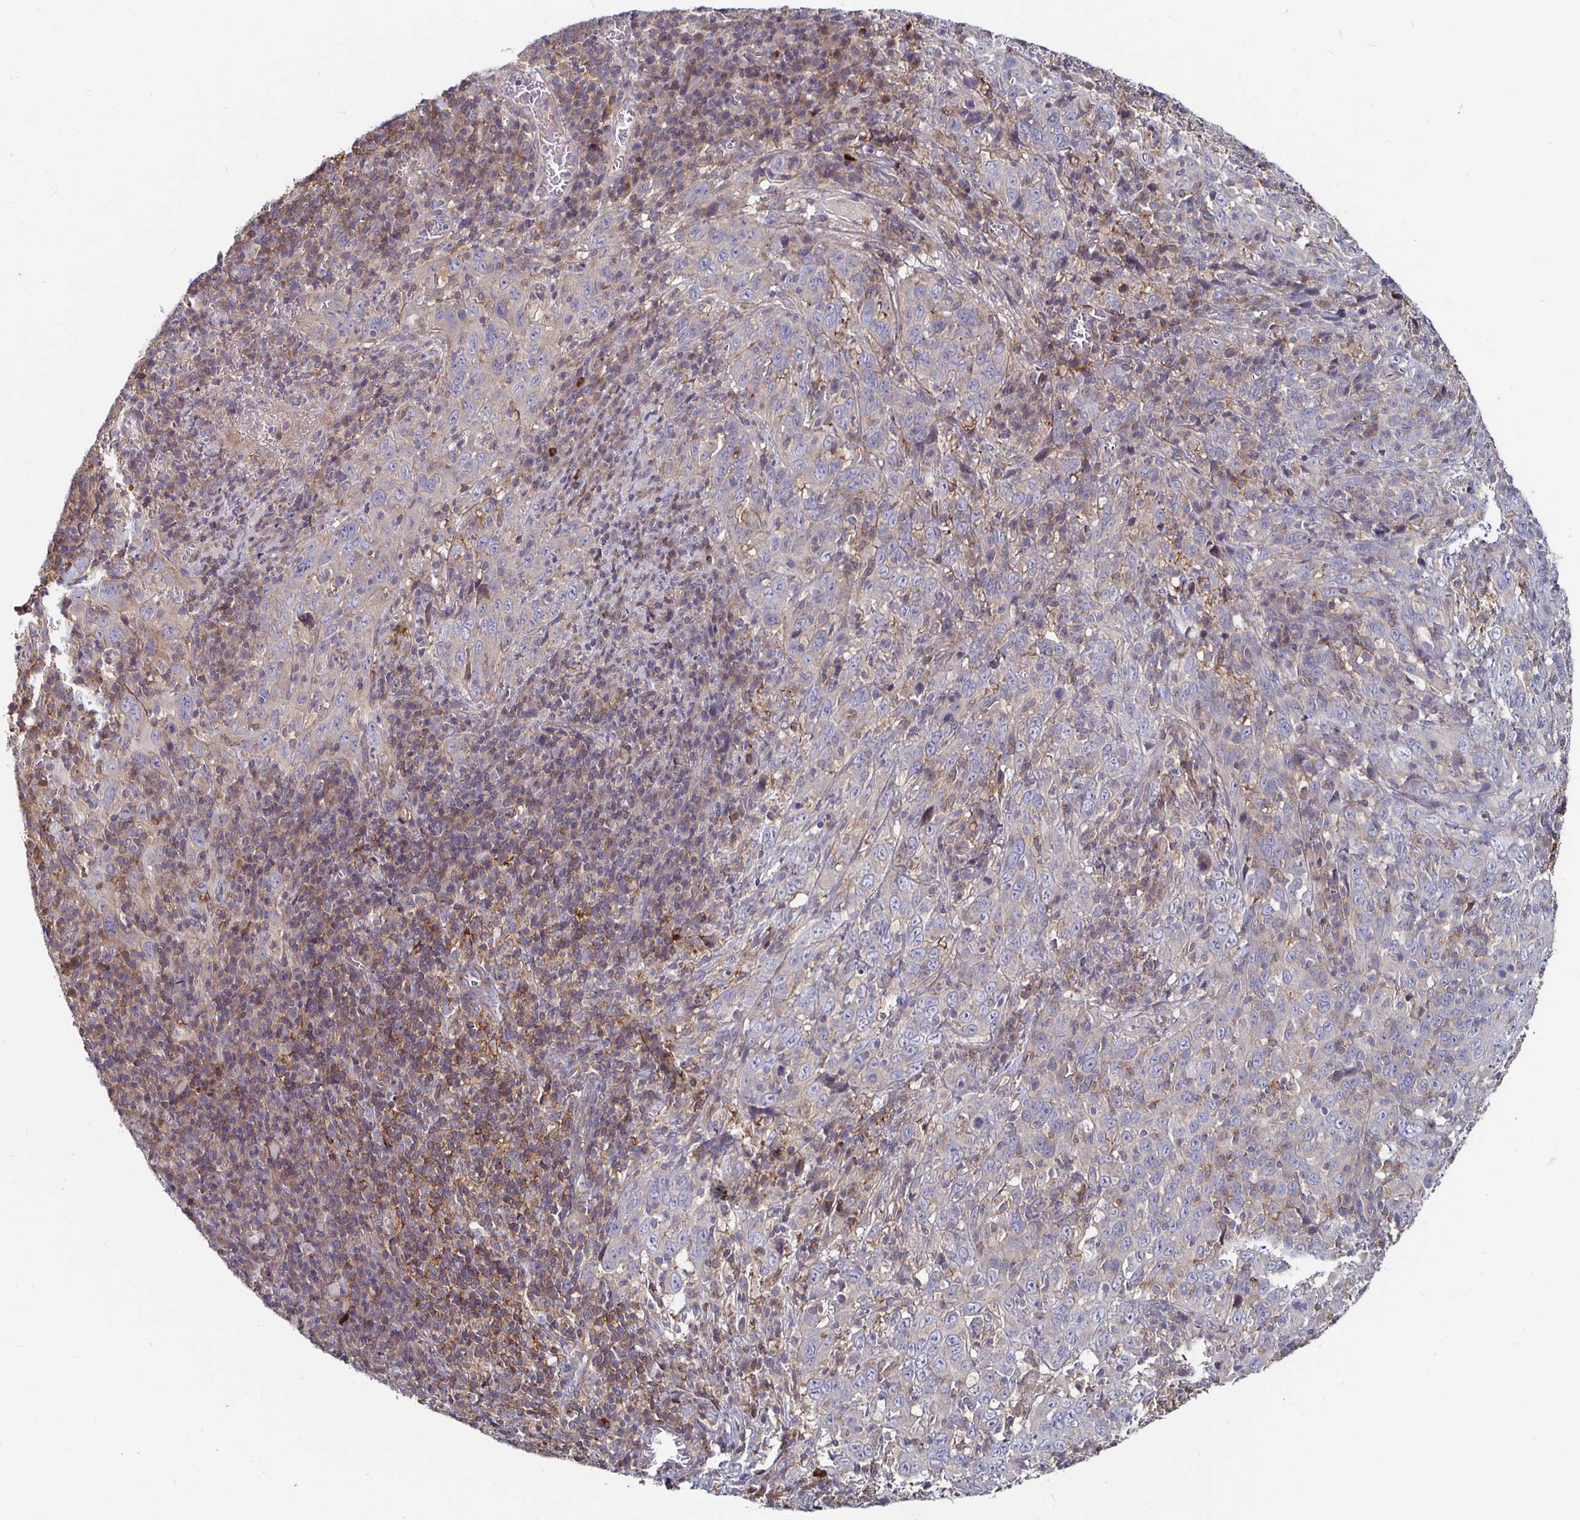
{"staining": {"intensity": "negative", "quantity": "none", "location": "none"}, "tissue": "cervical cancer", "cell_type": "Tumor cells", "image_type": "cancer", "snomed": [{"axis": "morphology", "description": "Squamous cell carcinoma, NOS"}, {"axis": "topography", "description": "Cervix"}], "caption": "High power microscopy image of an immunohistochemistry (IHC) photomicrograph of cervical squamous cell carcinoma, revealing no significant positivity in tumor cells.", "gene": "GJA4", "patient": {"sex": "female", "age": 46}}